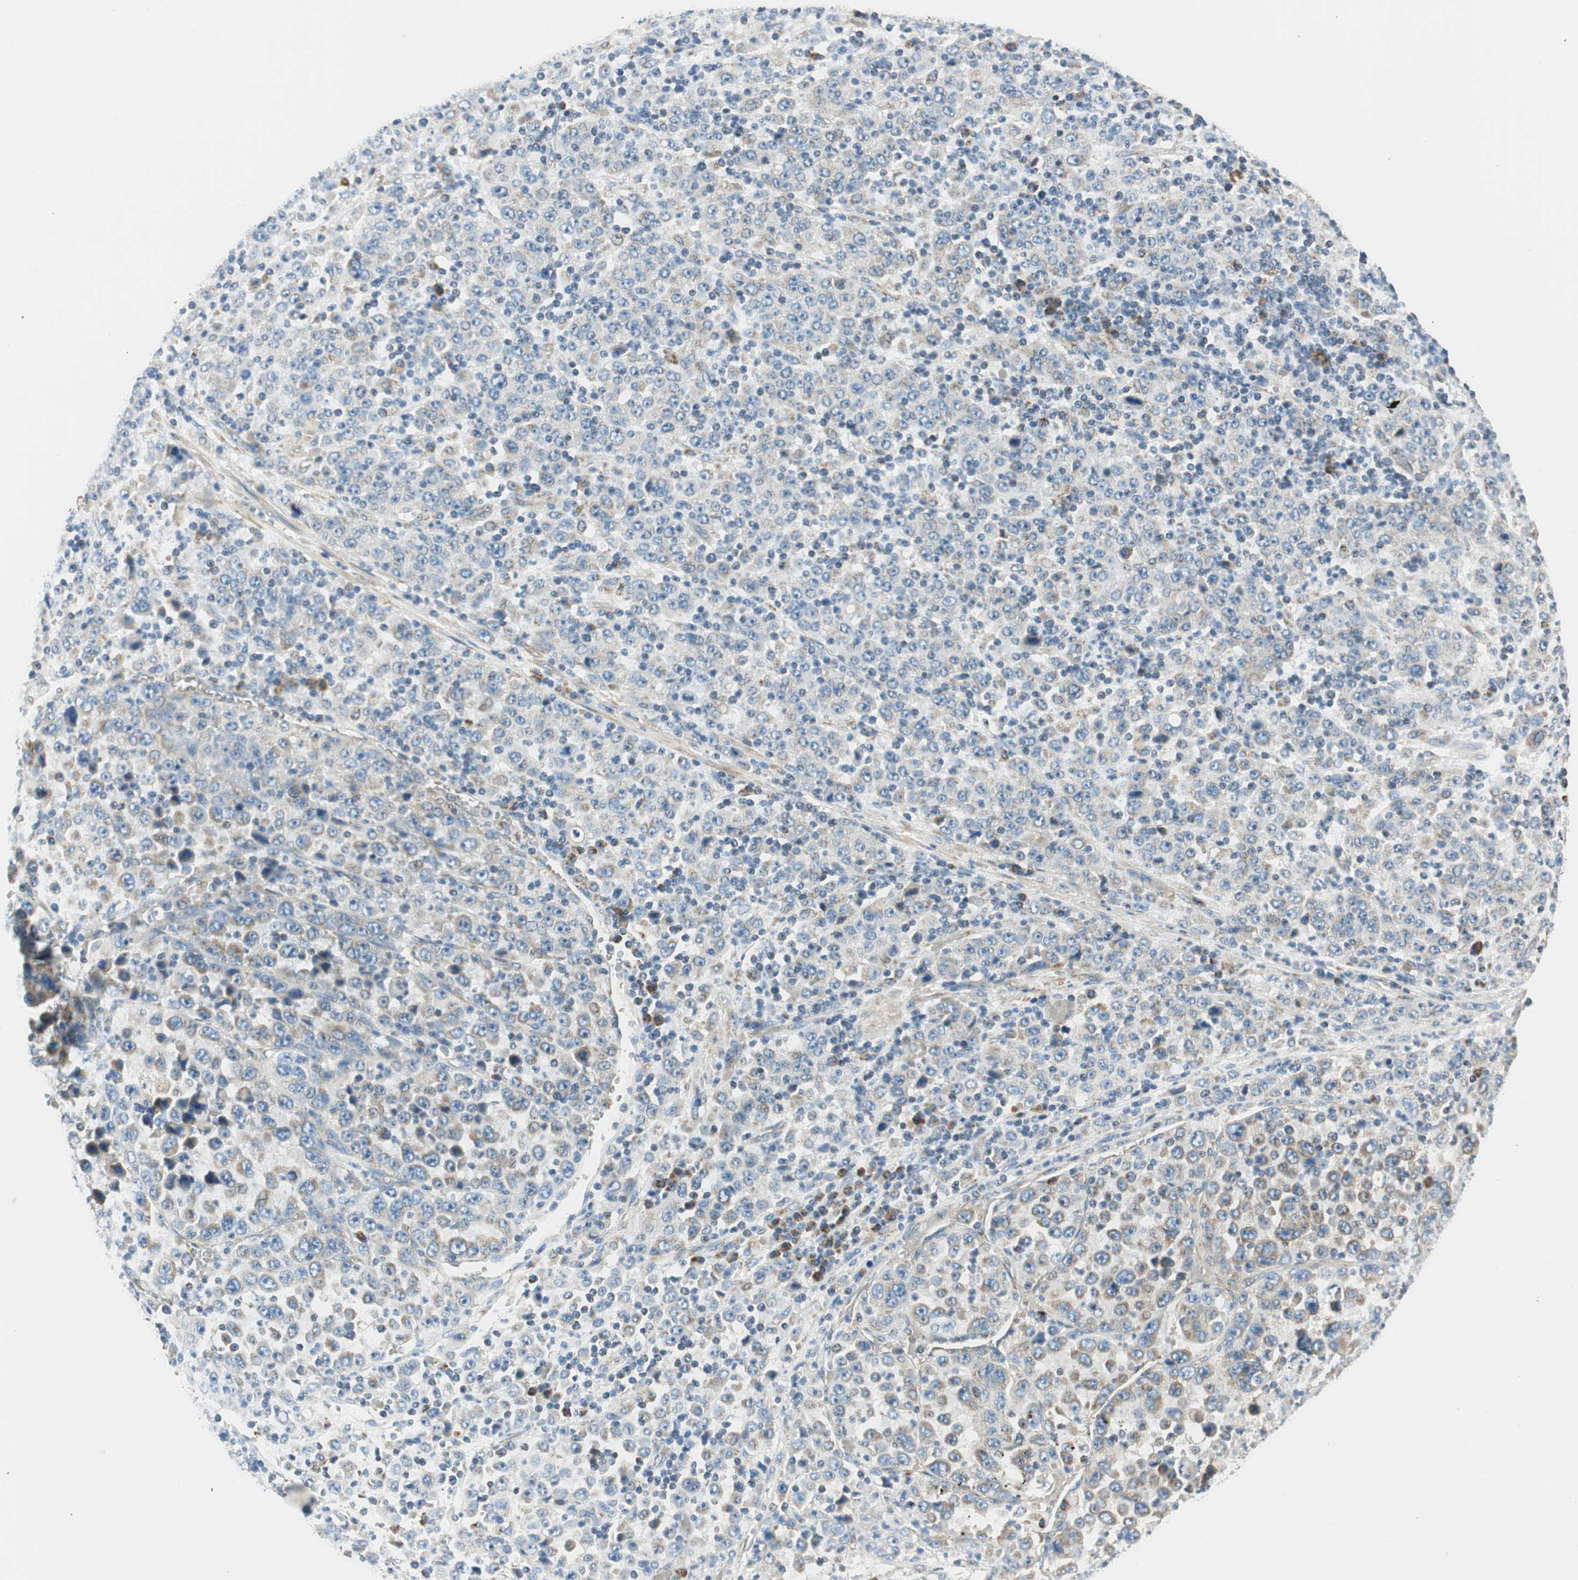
{"staining": {"intensity": "weak", "quantity": "<25%", "location": "cytoplasmic/membranous"}, "tissue": "stomach cancer", "cell_type": "Tumor cells", "image_type": "cancer", "snomed": [{"axis": "morphology", "description": "Normal tissue, NOS"}, {"axis": "morphology", "description": "Adenocarcinoma, NOS"}, {"axis": "topography", "description": "Stomach, upper"}, {"axis": "topography", "description": "Stomach"}], "caption": "Human adenocarcinoma (stomach) stained for a protein using immunohistochemistry (IHC) demonstrates no staining in tumor cells.", "gene": "RORB", "patient": {"sex": "male", "age": 59}}